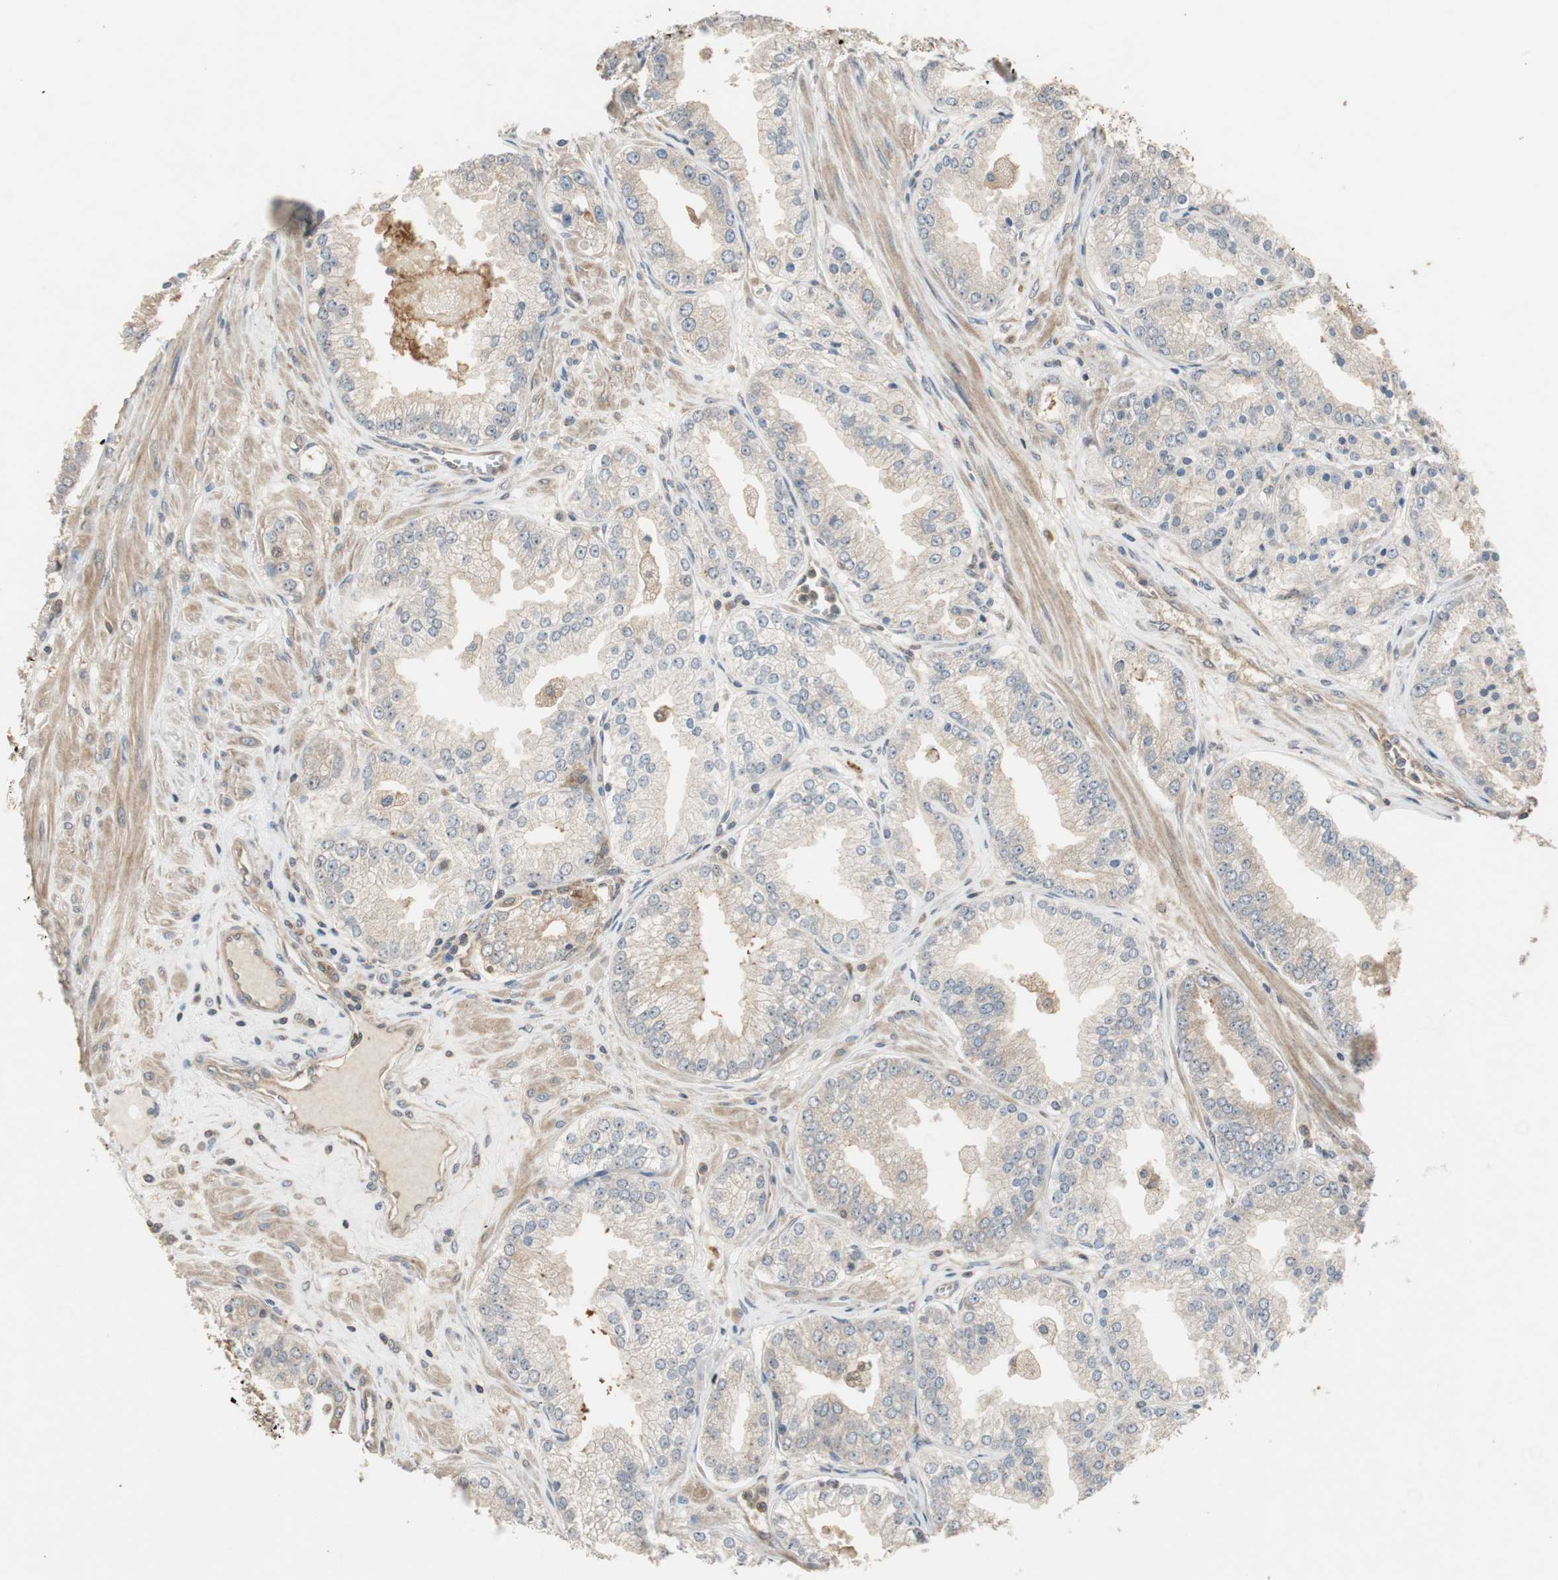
{"staining": {"intensity": "weak", "quantity": "25%-75%", "location": "cytoplasmic/membranous"}, "tissue": "prostate cancer", "cell_type": "Tumor cells", "image_type": "cancer", "snomed": [{"axis": "morphology", "description": "Adenocarcinoma, High grade"}, {"axis": "topography", "description": "Prostate"}], "caption": "The photomicrograph demonstrates staining of adenocarcinoma (high-grade) (prostate), revealing weak cytoplasmic/membranous protein staining (brown color) within tumor cells.", "gene": "ATP6AP2", "patient": {"sex": "male", "age": 61}}